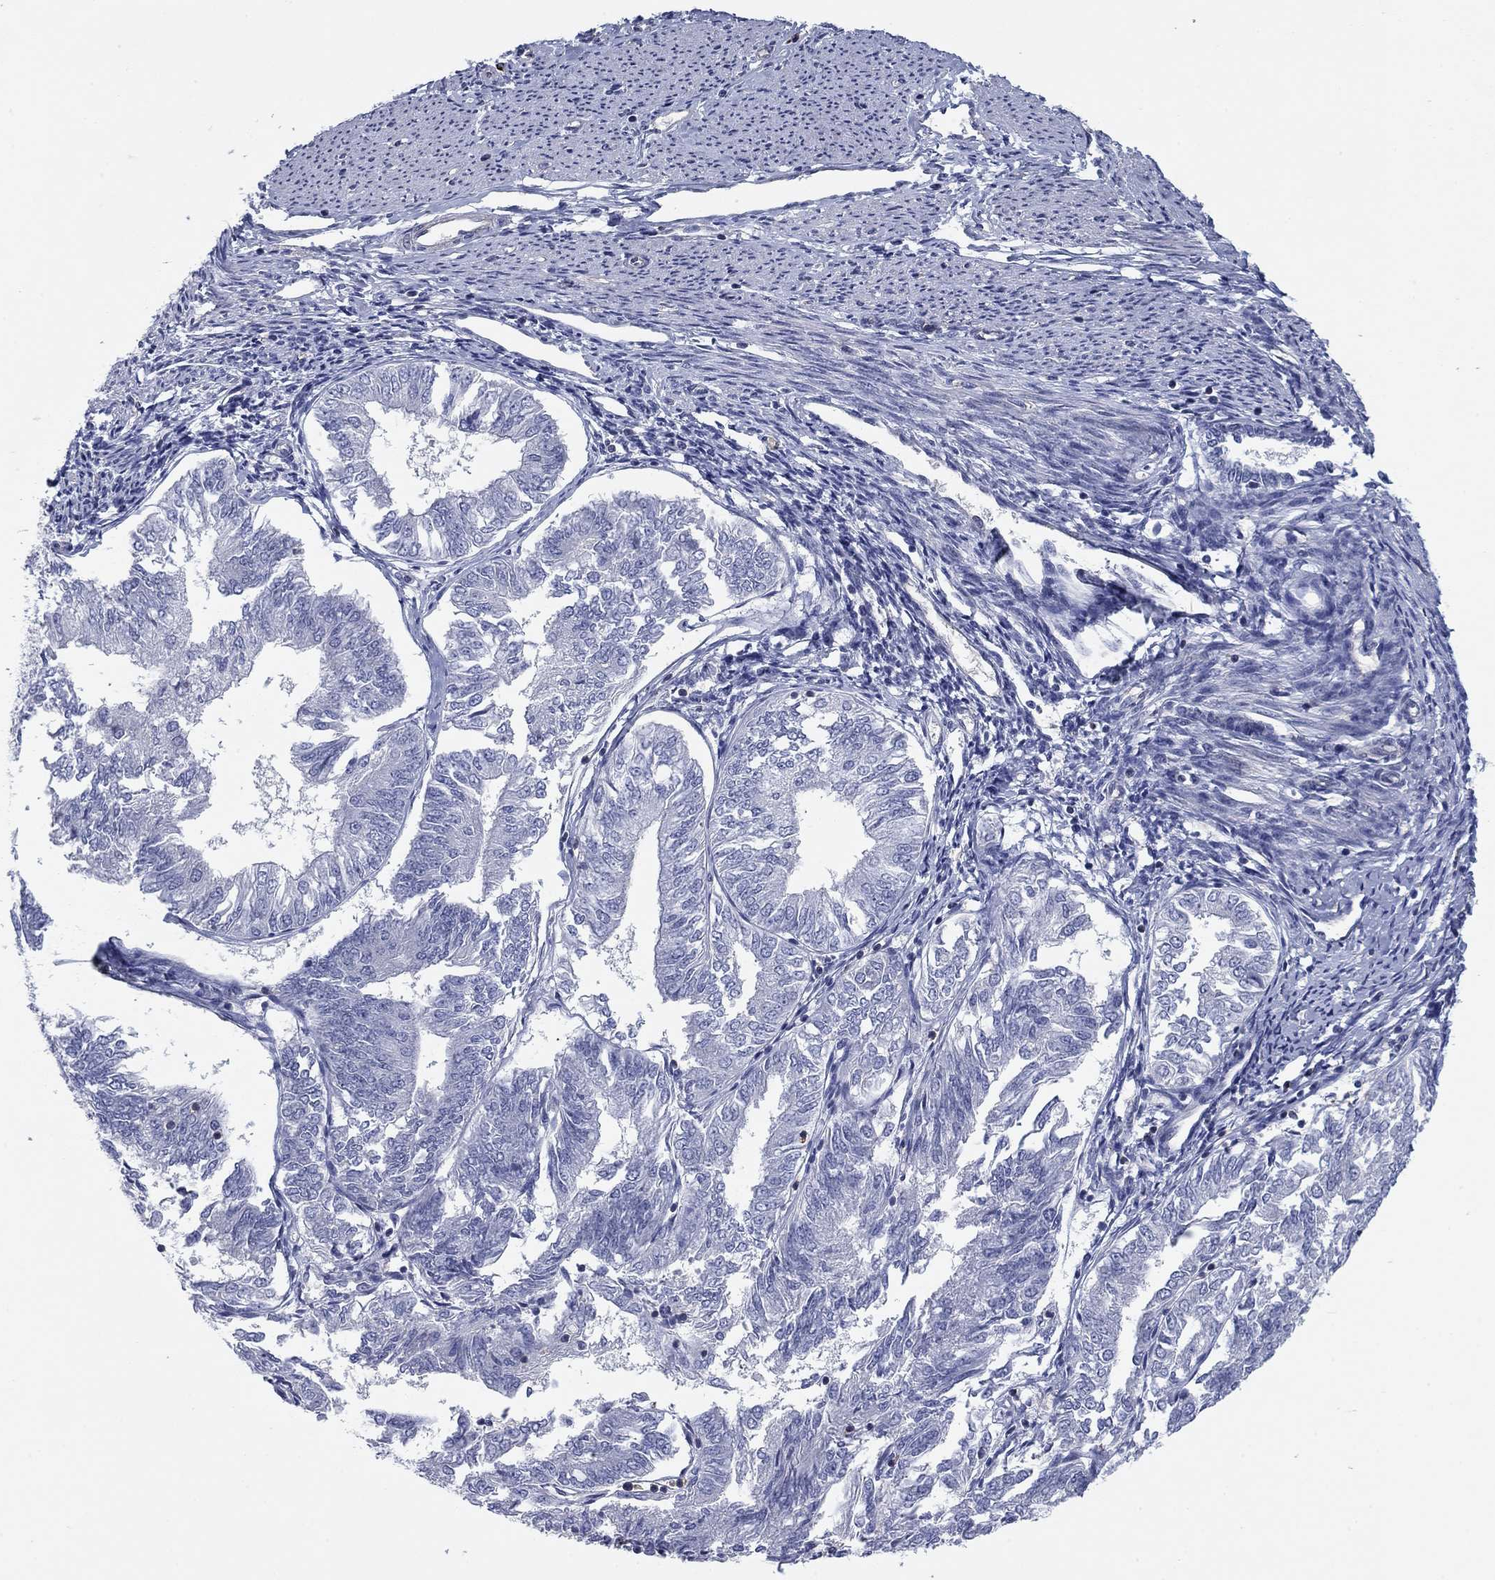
{"staining": {"intensity": "negative", "quantity": "none", "location": "none"}, "tissue": "endometrial cancer", "cell_type": "Tumor cells", "image_type": "cancer", "snomed": [{"axis": "morphology", "description": "Adenocarcinoma, NOS"}, {"axis": "topography", "description": "Endometrium"}], "caption": "Protein analysis of endometrial cancer displays no significant expression in tumor cells. (DAB (3,3'-diaminobenzidine) immunohistochemistry with hematoxylin counter stain).", "gene": "PSD4", "patient": {"sex": "female", "age": 58}}